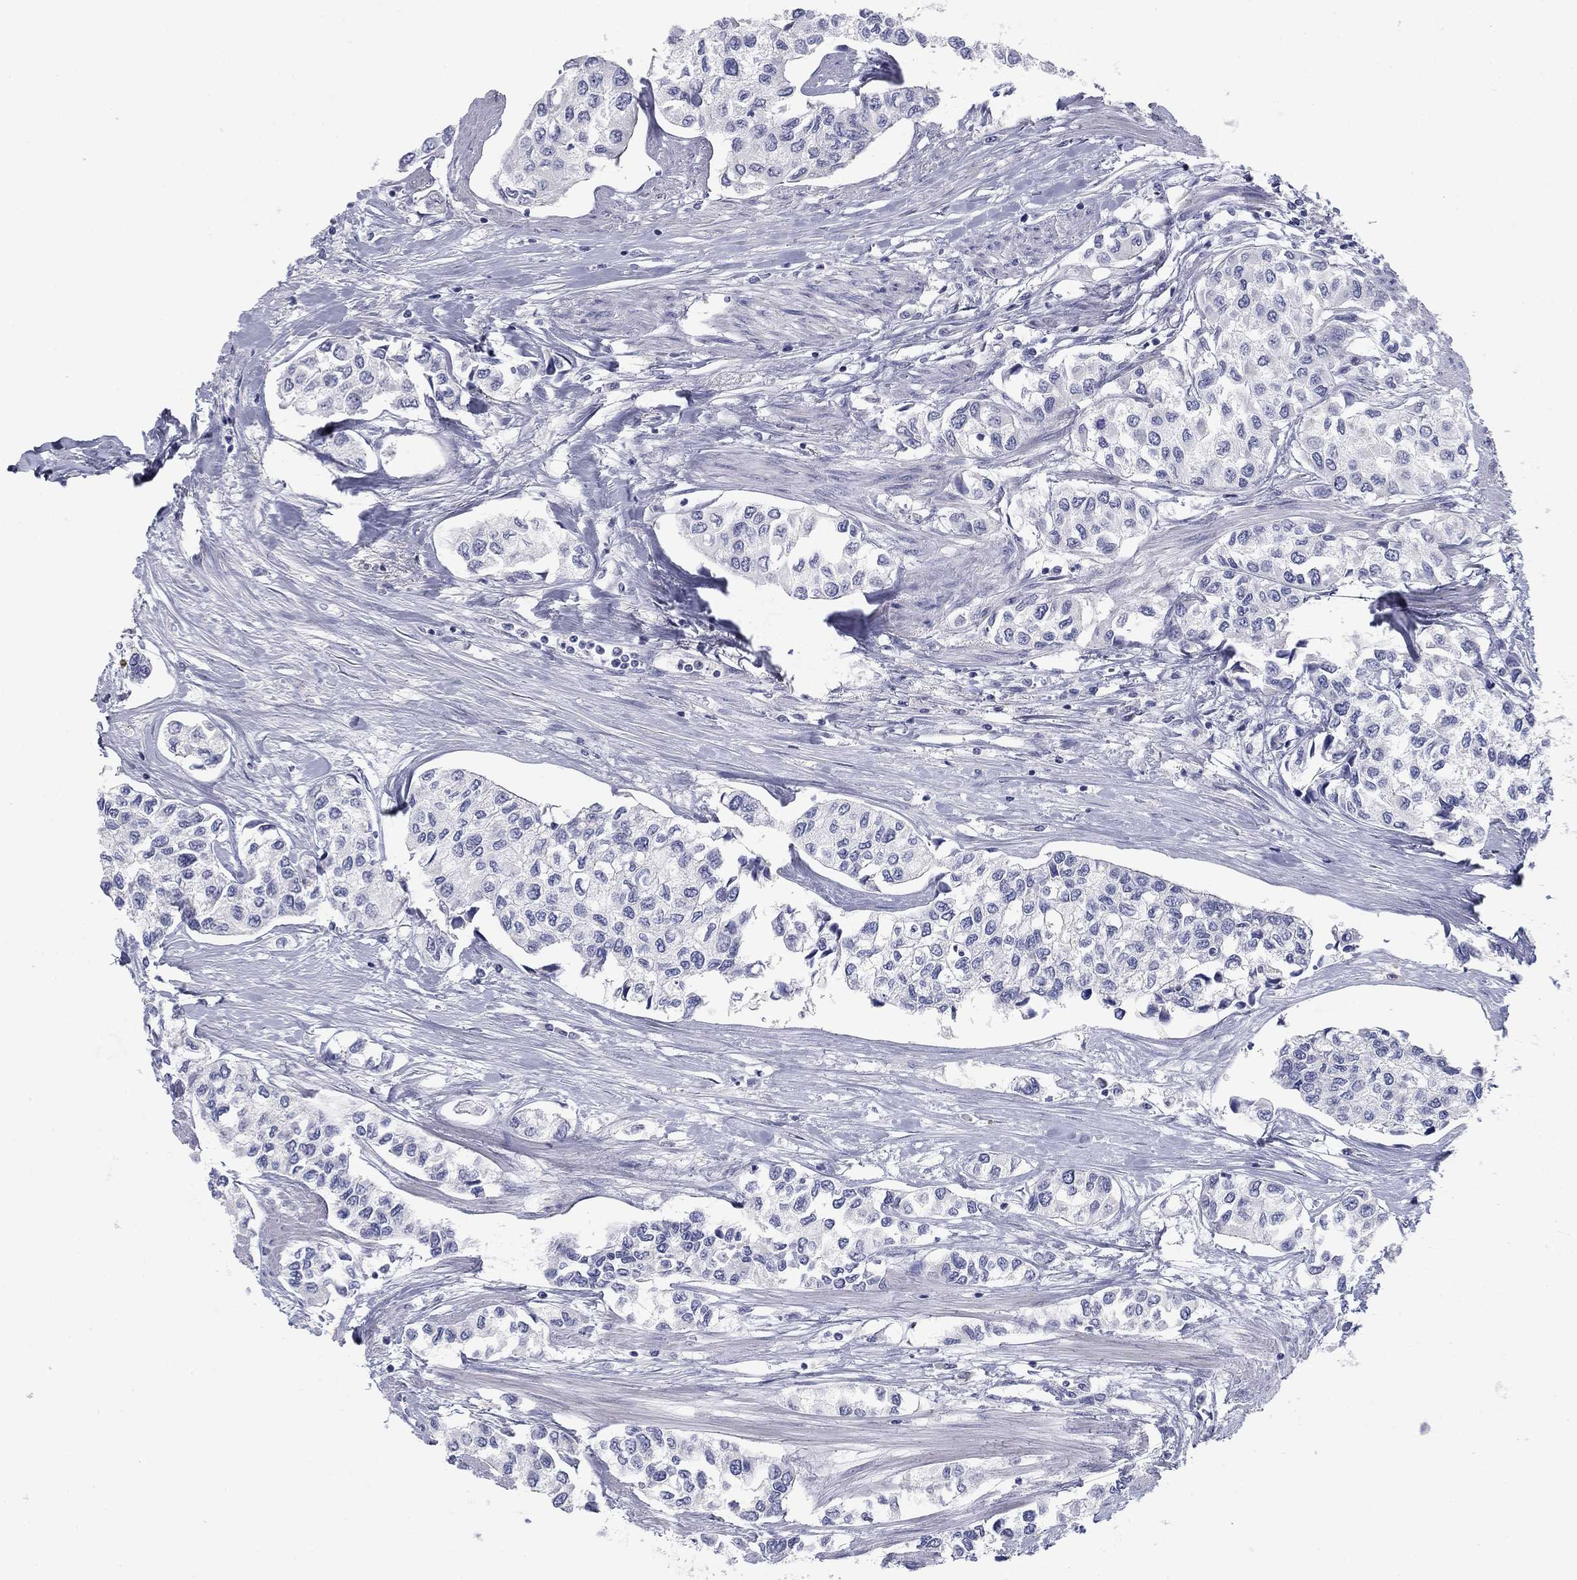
{"staining": {"intensity": "negative", "quantity": "none", "location": "none"}, "tissue": "urothelial cancer", "cell_type": "Tumor cells", "image_type": "cancer", "snomed": [{"axis": "morphology", "description": "Urothelial carcinoma, High grade"}, {"axis": "topography", "description": "Urinary bladder"}], "caption": "This is an immunohistochemistry photomicrograph of urothelial carcinoma (high-grade). There is no expression in tumor cells.", "gene": "CALB1", "patient": {"sex": "male", "age": 73}}